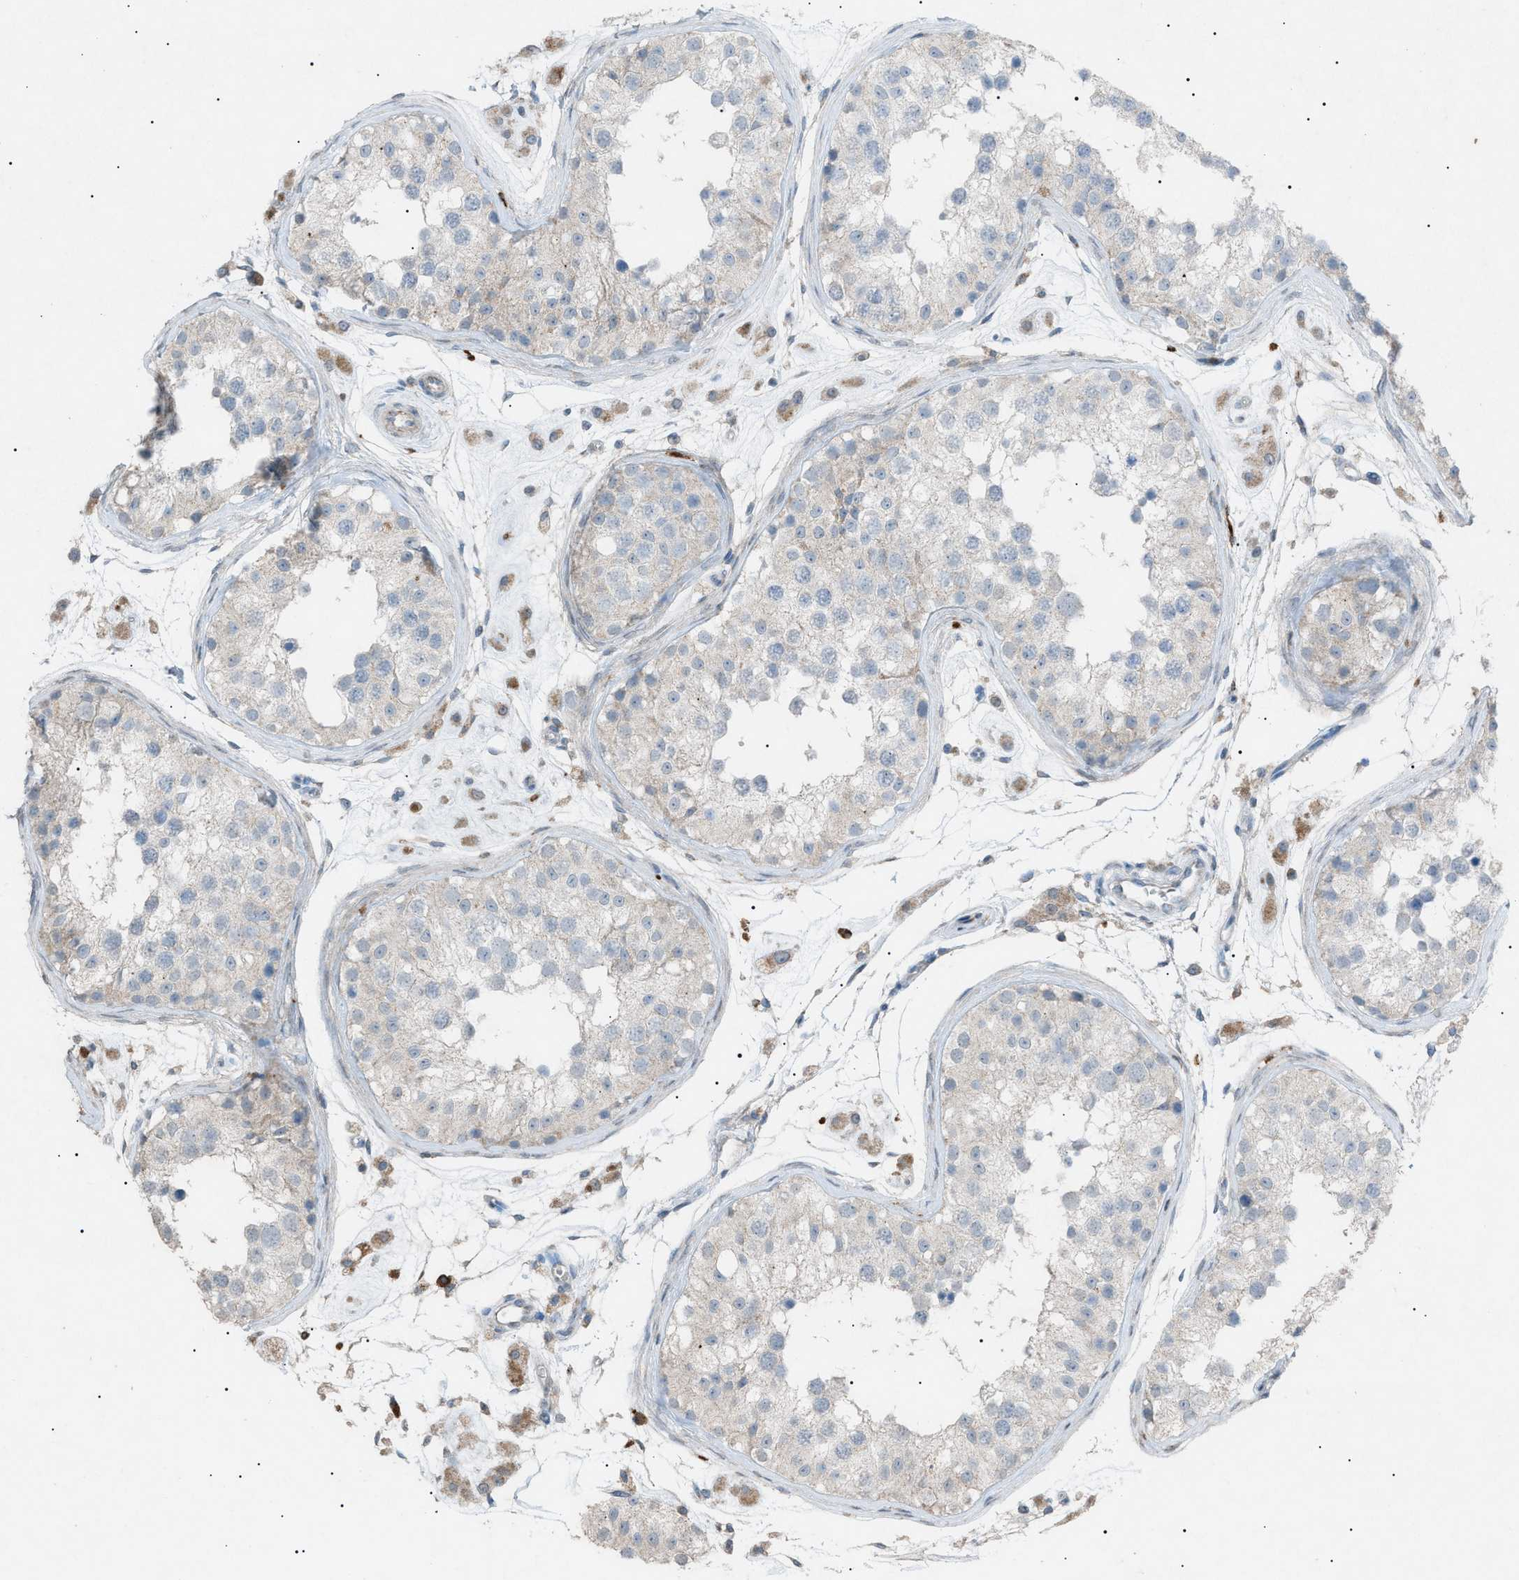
{"staining": {"intensity": "weak", "quantity": "25%-75%", "location": "cytoplasmic/membranous"}, "tissue": "testis", "cell_type": "Cells in seminiferous ducts", "image_type": "normal", "snomed": [{"axis": "morphology", "description": "Normal tissue, NOS"}, {"axis": "morphology", "description": "Adenocarcinoma, metastatic, NOS"}, {"axis": "topography", "description": "Testis"}], "caption": "This histopathology image shows immunohistochemistry staining of unremarkable human testis, with low weak cytoplasmic/membranous staining in approximately 25%-75% of cells in seminiferous ducts.", "gene": "BTK", "patient": {"sex": "male", "age": 26}}